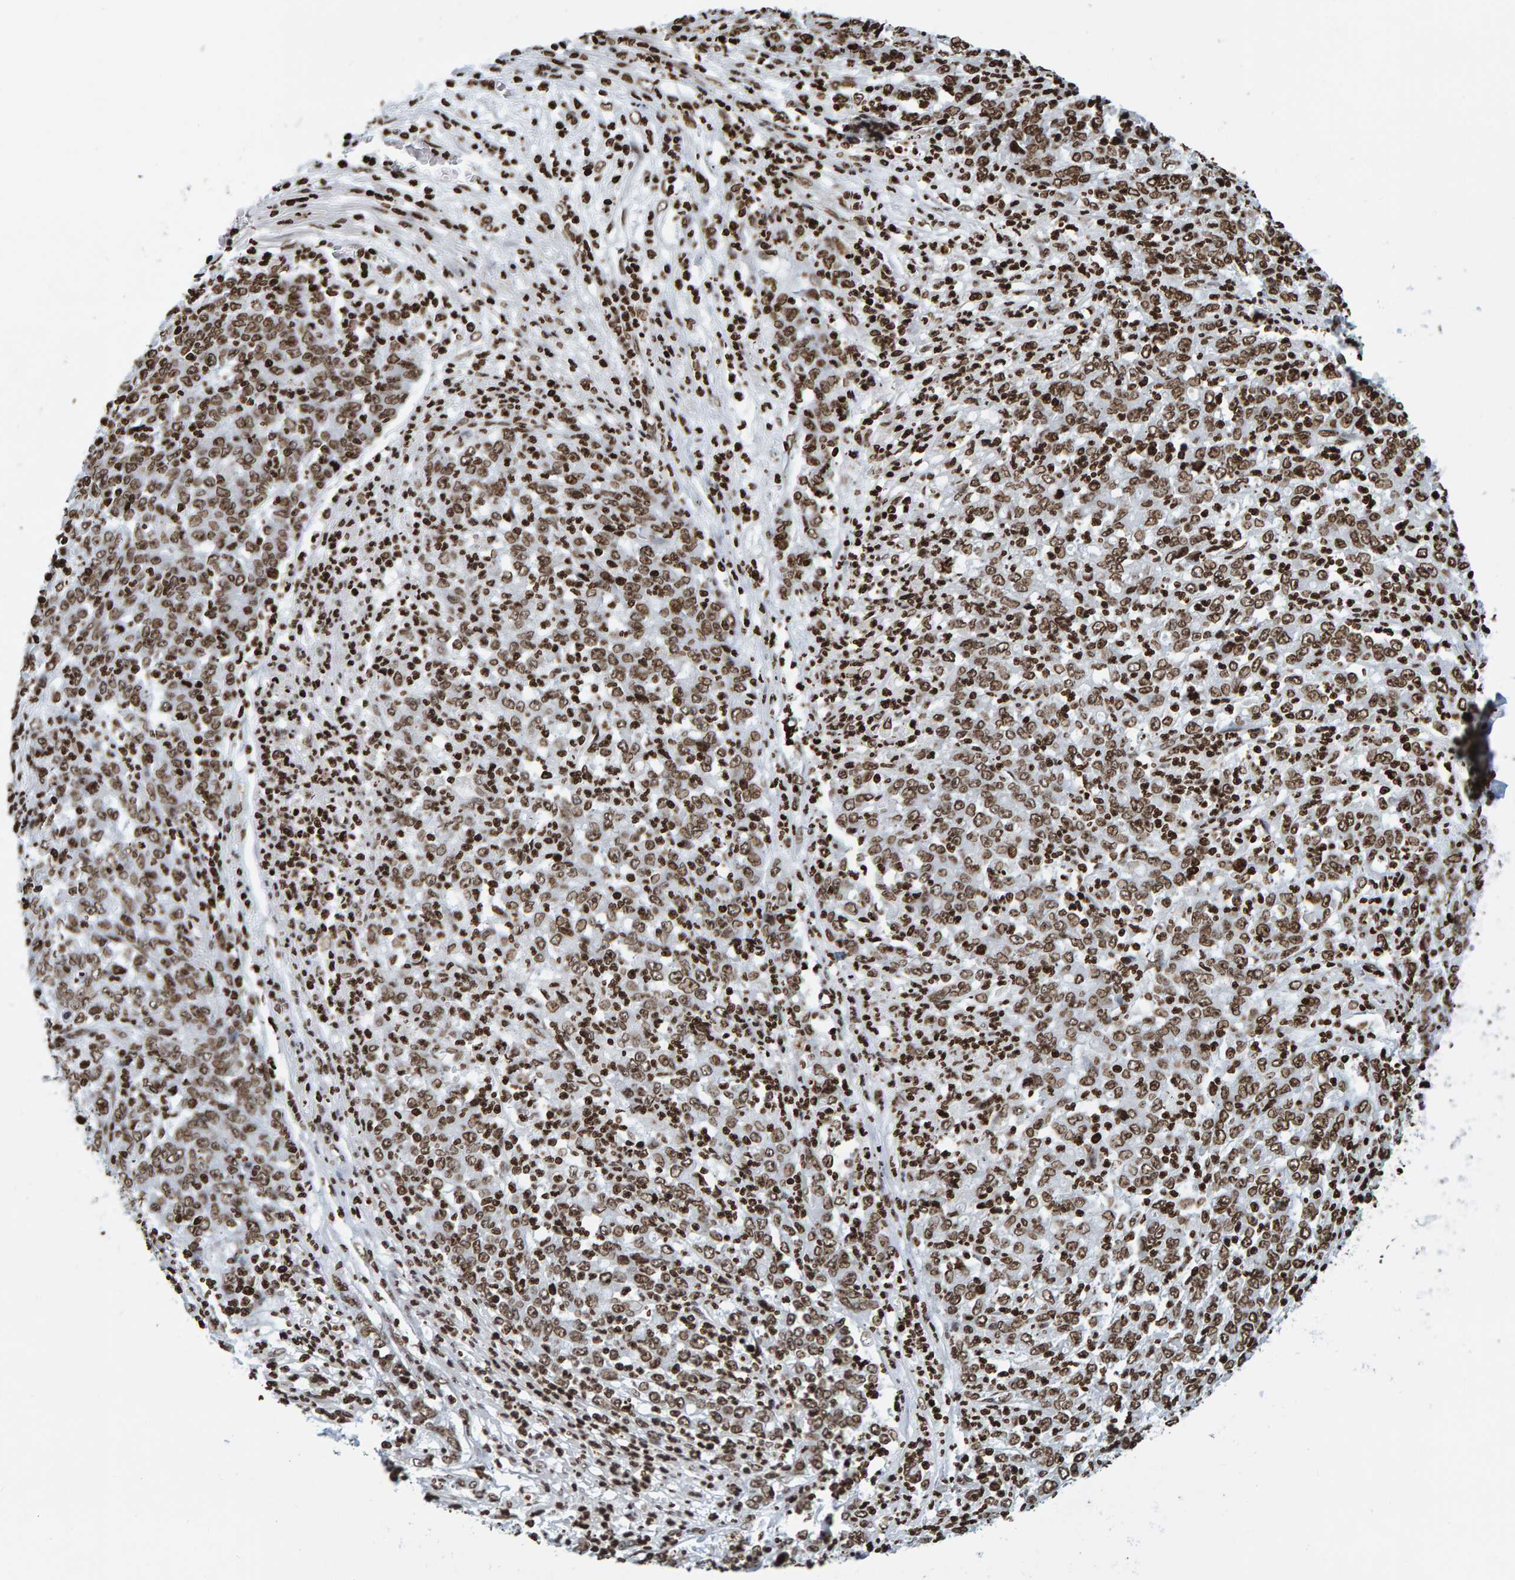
{"staining": {"intensity": "strong", "quantity": ">75%", "location": "nuclear"}, "tissue": "stomach cancer", "cell_type": "Tumor cells", "image_type": "cancer", "snomed": [{"axis": "morphology", "description": "Adenocarcinoma, NOS"}, {"axis": "topography", "description": "Stomach, lower"}], "caption": "Stomach cancer (adenocarcinoma) stained for a protein (brown) demonstrates strong nuclear positive staining in about >75% of tumor cells.", "gene": "BRF2", "patient": {"sex": "female", "age": 71}}